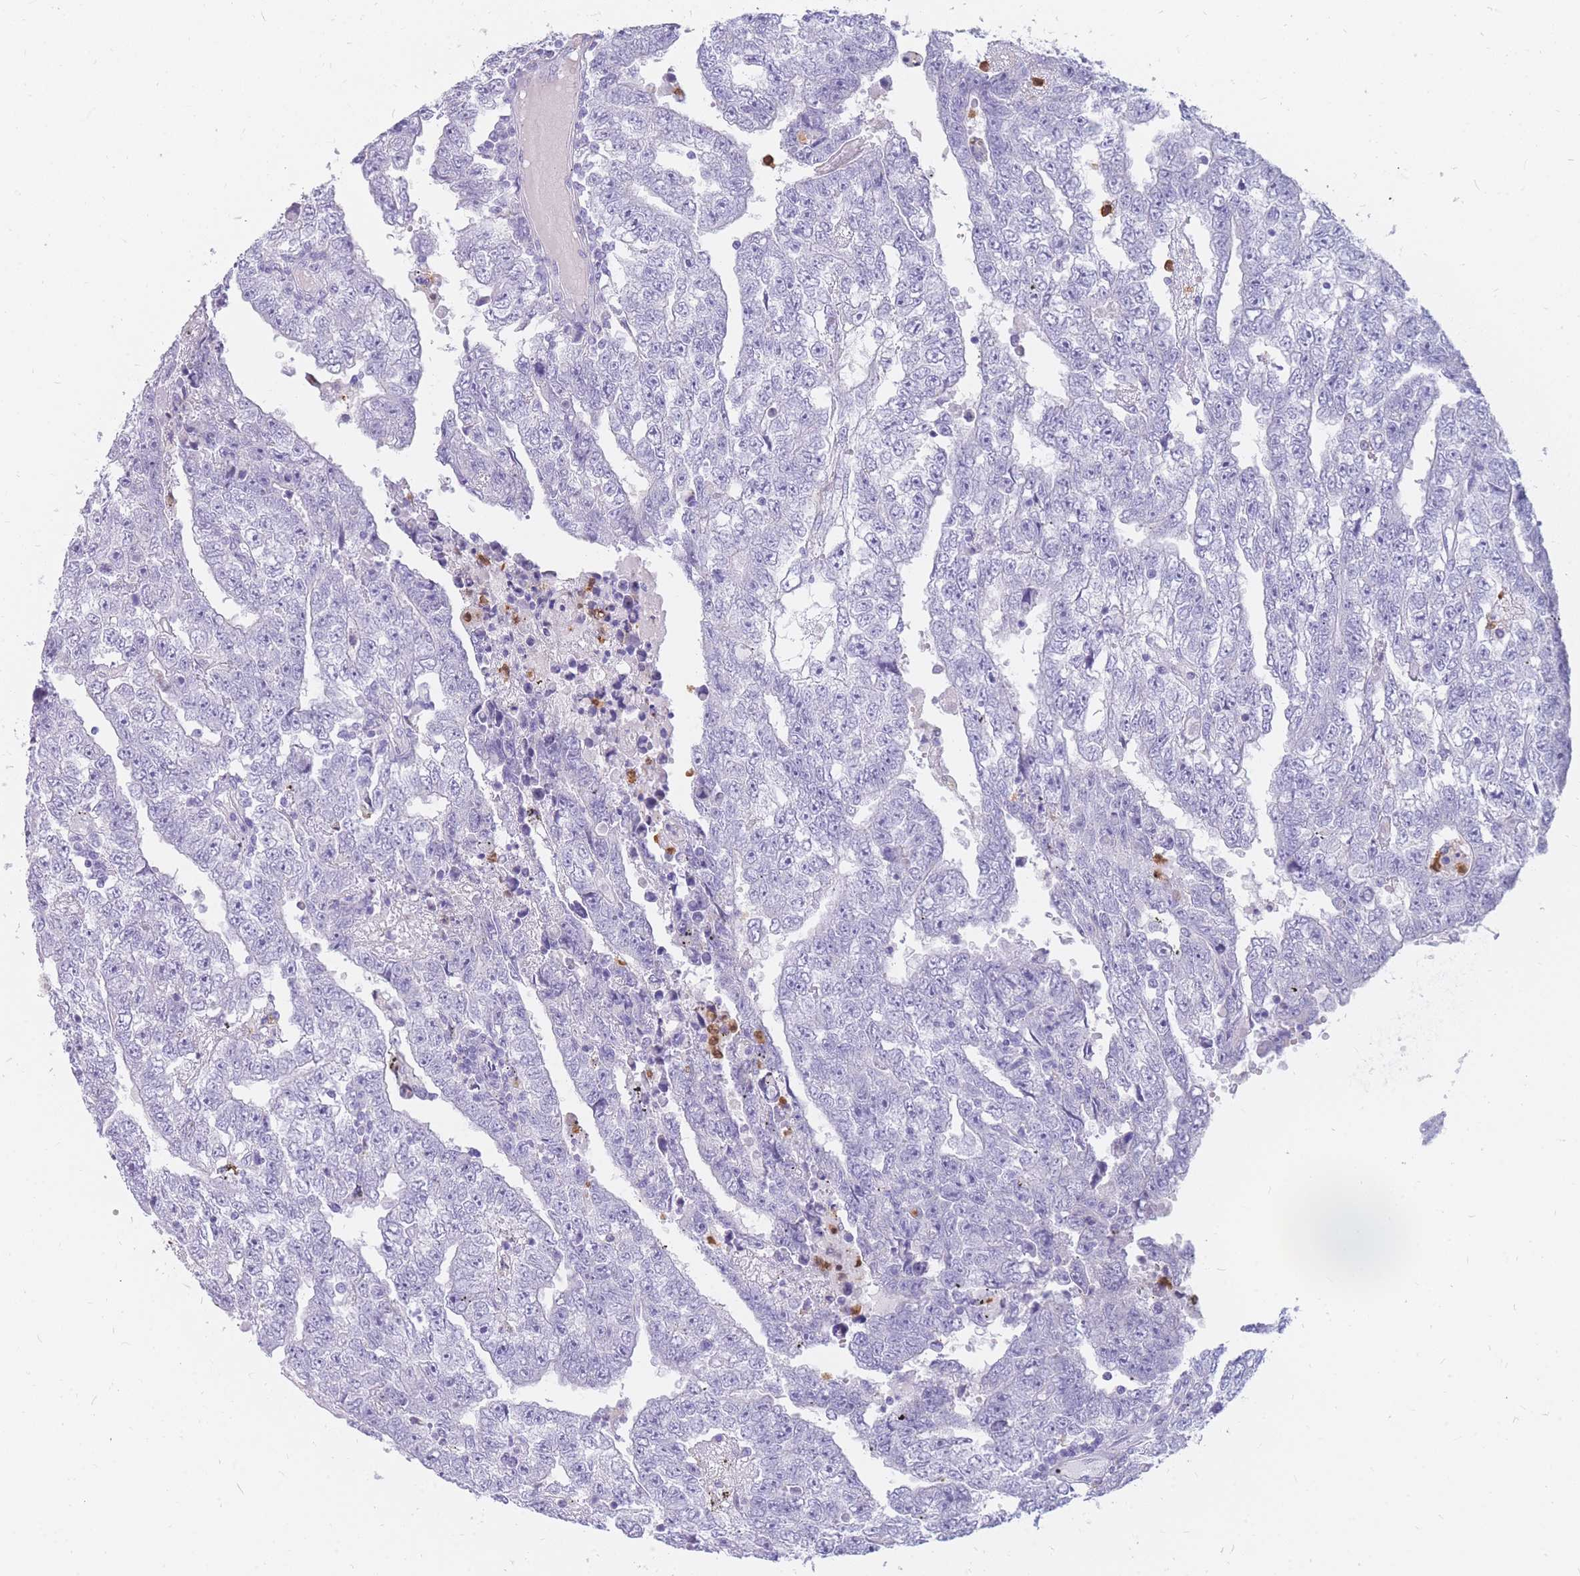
{"staining": {"intensity": "negative", "quantity": "none", "location": "none"}, "tissue": "testis cancer", "cell_type": "Tumor cells", "image_type": "cancer", "snomed": [{"axis": "morphology", "description": "Carcinoma, Embryonal, NOS"}, {"axis": "topography", "description": "Testis"}], "caption": "Protein analysis of embryonal carcinoma (testis) demonstrates no significant positivity in tumor cells.", "gene": "TPSAB1", "patient": {"sex": "male", "age": 25}}